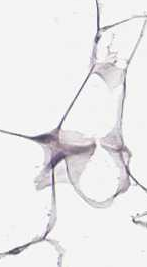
{"staining": {"intensity": "negative", "quantity": "none", "location": "none"}, "tissue": "breast", "cell_type": "Adipocytes", "image_type": "normal", "snomed": [{"axis": "morphology", "description": "Normal tissue, NOS"}, {"axis": "topography", "description": "Breast"}], "caption": "Immunohistochemistry of normal breast reveals no positivity in adipocytes.", "gene": "ADAM7", "patient": {"sex": "female", "age": 32}}